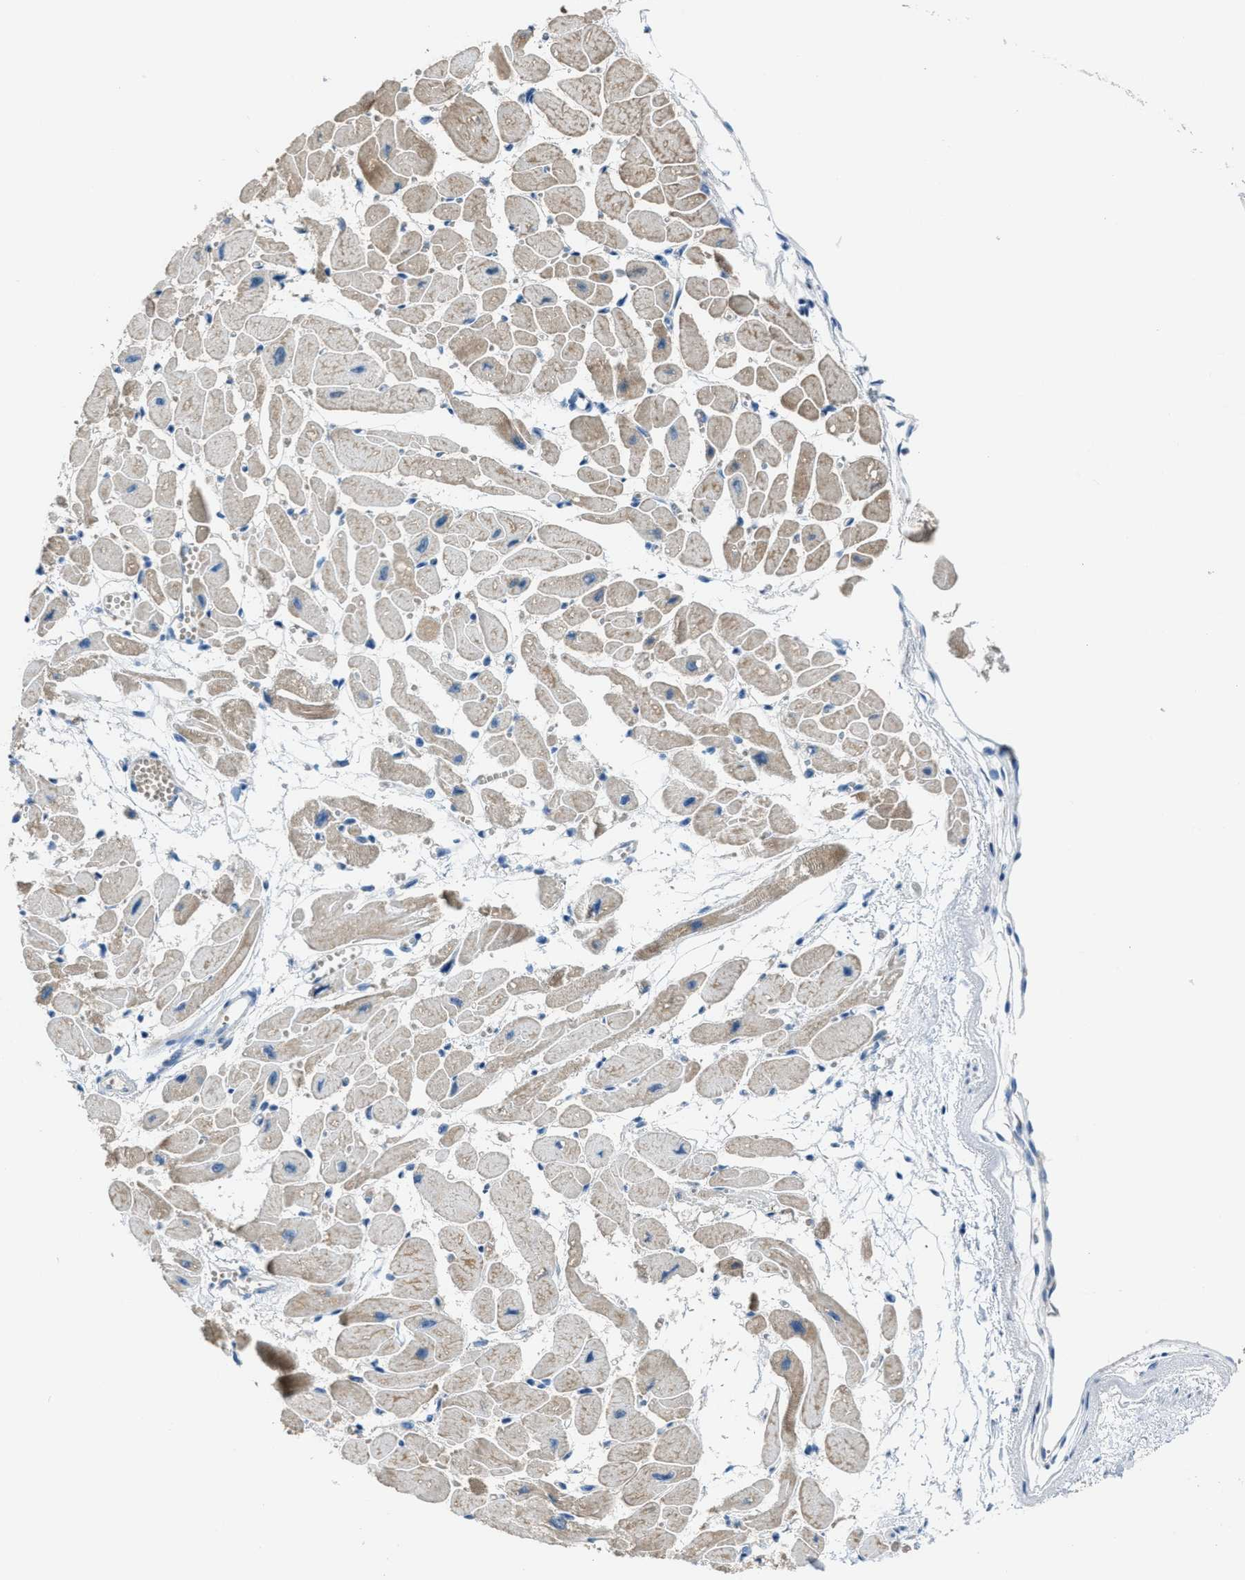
{"staining": {"intensity": "moderate", "quantity": "<25%", "location": "cytoplasmic/membranous"}, "tissue": "heart muscle", "cell_type": "Cardiomyocytes", "image_type": "normal", "snomed": [{"axis": "morphology", "description": "Normal tissue, NOS"}, {"axis": "topography", "description": "Heart"}], "caption": "Brown immunohistochemical staining in benign heart muscle shows moderate cytoplasmic/membranous expression in about <25% of cardiomyocytes.", "gene": "CDON", "patient": {"sex": "female", "age": 54}}